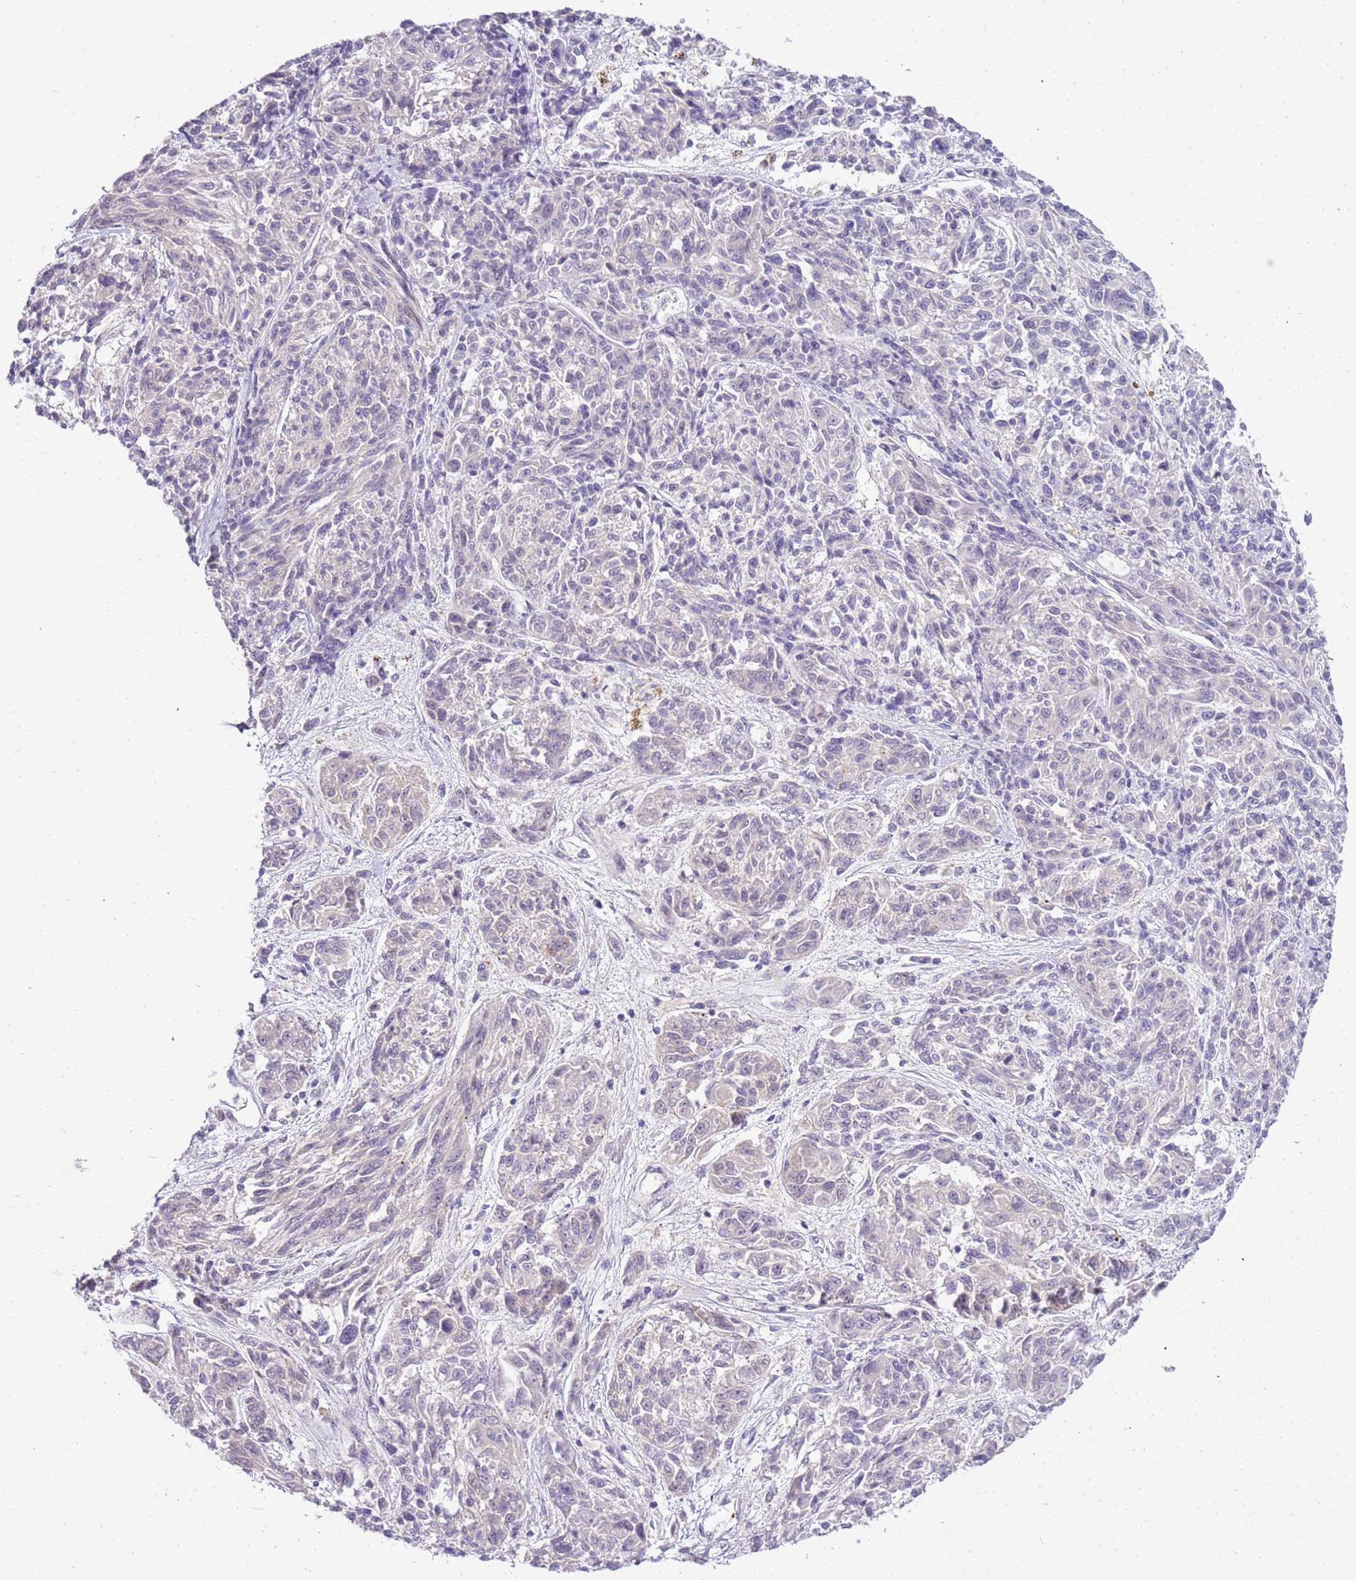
{"staining": {"intensity": "negative", "quantity": "none", "location": "none"}, "tissue": "melanoma", "cell_type": "Tumor cells", "image_type": "cancer", "snomed": [{"axis": "morphology", "description": "Malignant melanoma, NOS"}, {"axis": "topography", "description": "Skin"}], "caption": "Micrograph shows no significant protein staining in tumor cells of melanoma.", "gene": "CAPN7", "patient": {"sex": "male", "age": 53}}